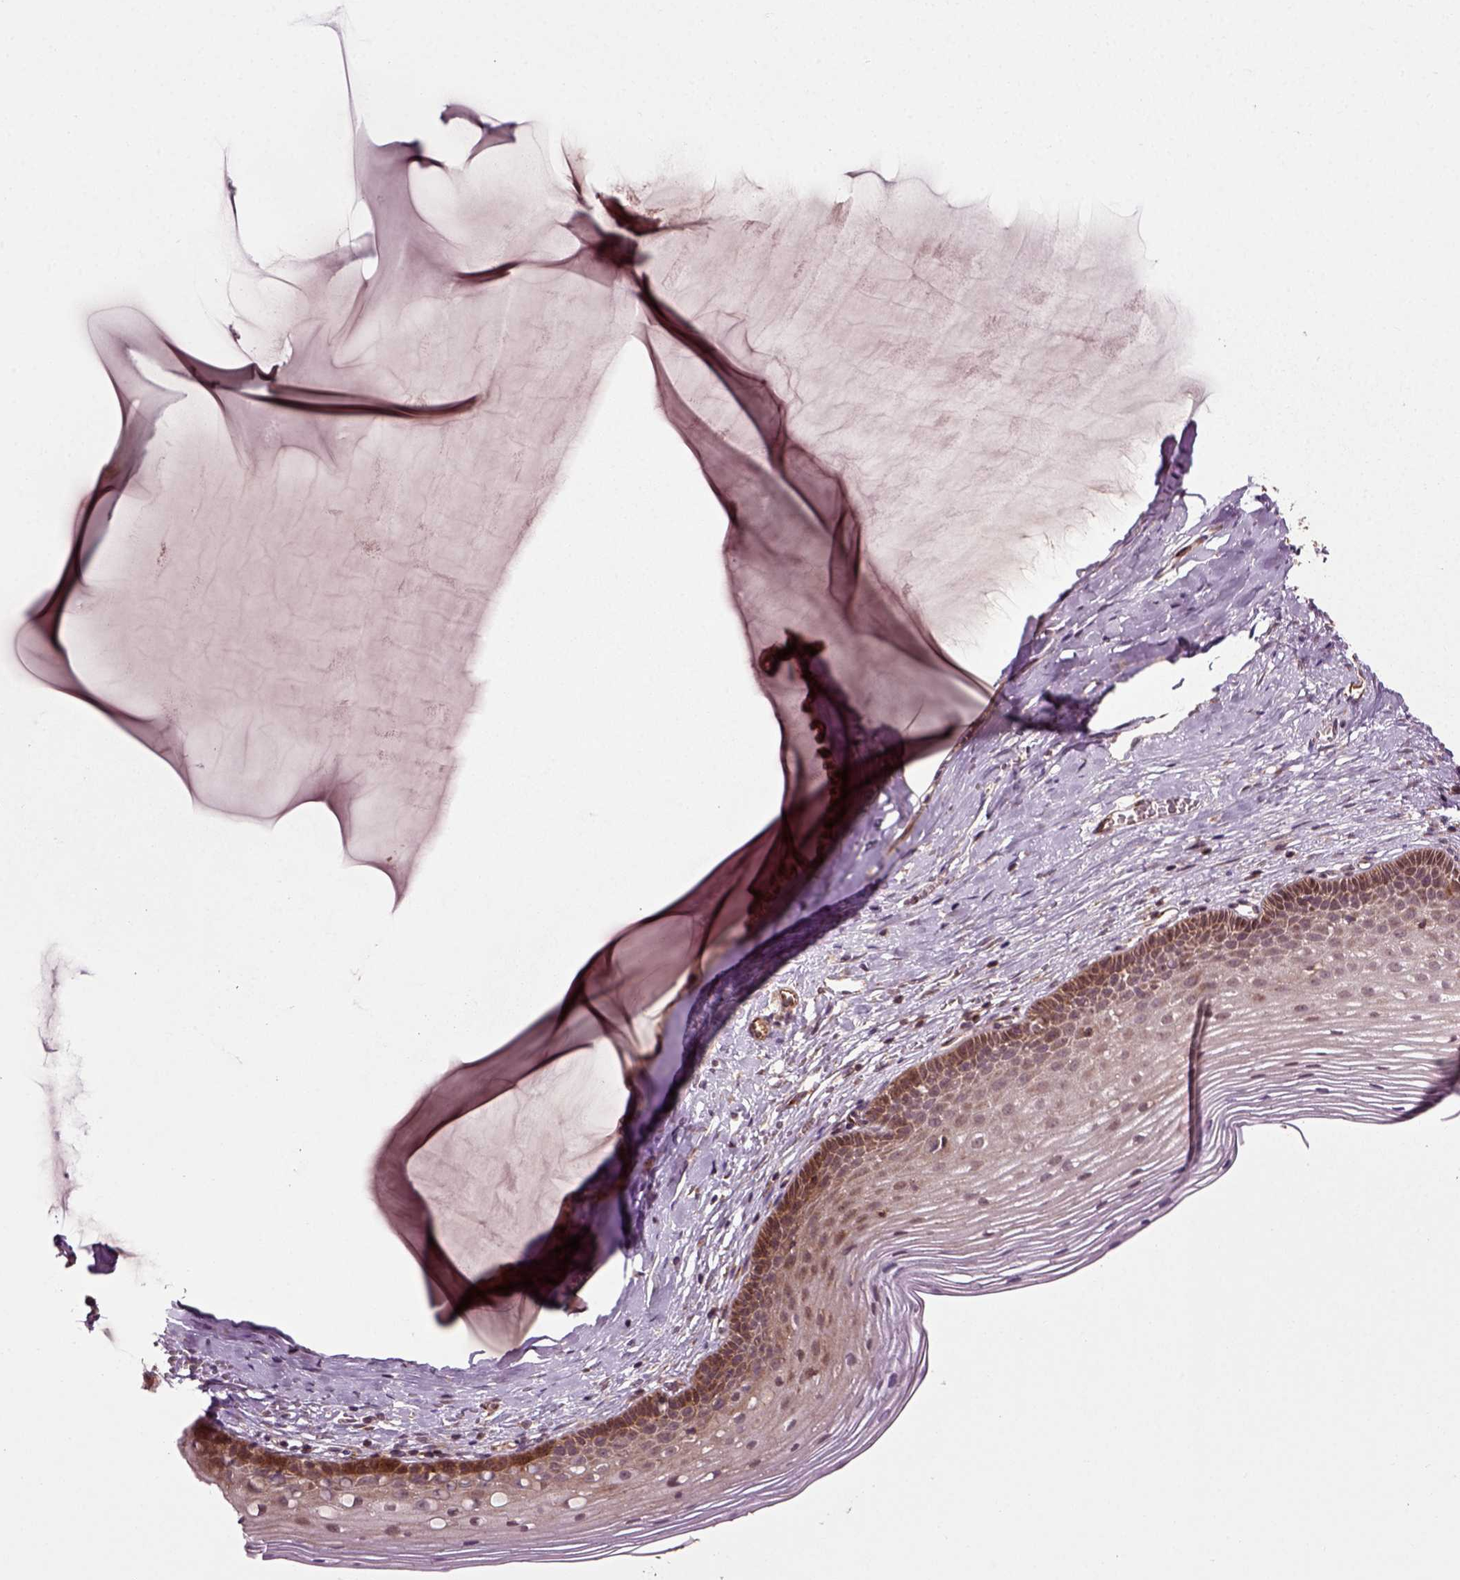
{"staining": {"intensity": "weak", "quantity": ">75%", "location": "cytoplasmic/membranous"}, "tissue": "cervix", "cell_type": "Glandular cells", "image_type": "normal", "snomed": [{"axis": "morphology", "description": "Normal tissue, NOS"}, {"axis": "topography", "description": "Cervix"}], "caption": "Protein expression analysis of normal cervix demonstrates weak cytoplasmic/membranous staining in about >75% of glandular cells.", "gene": "PLCD3", "patient": {"sex": "female", "age": 40}}